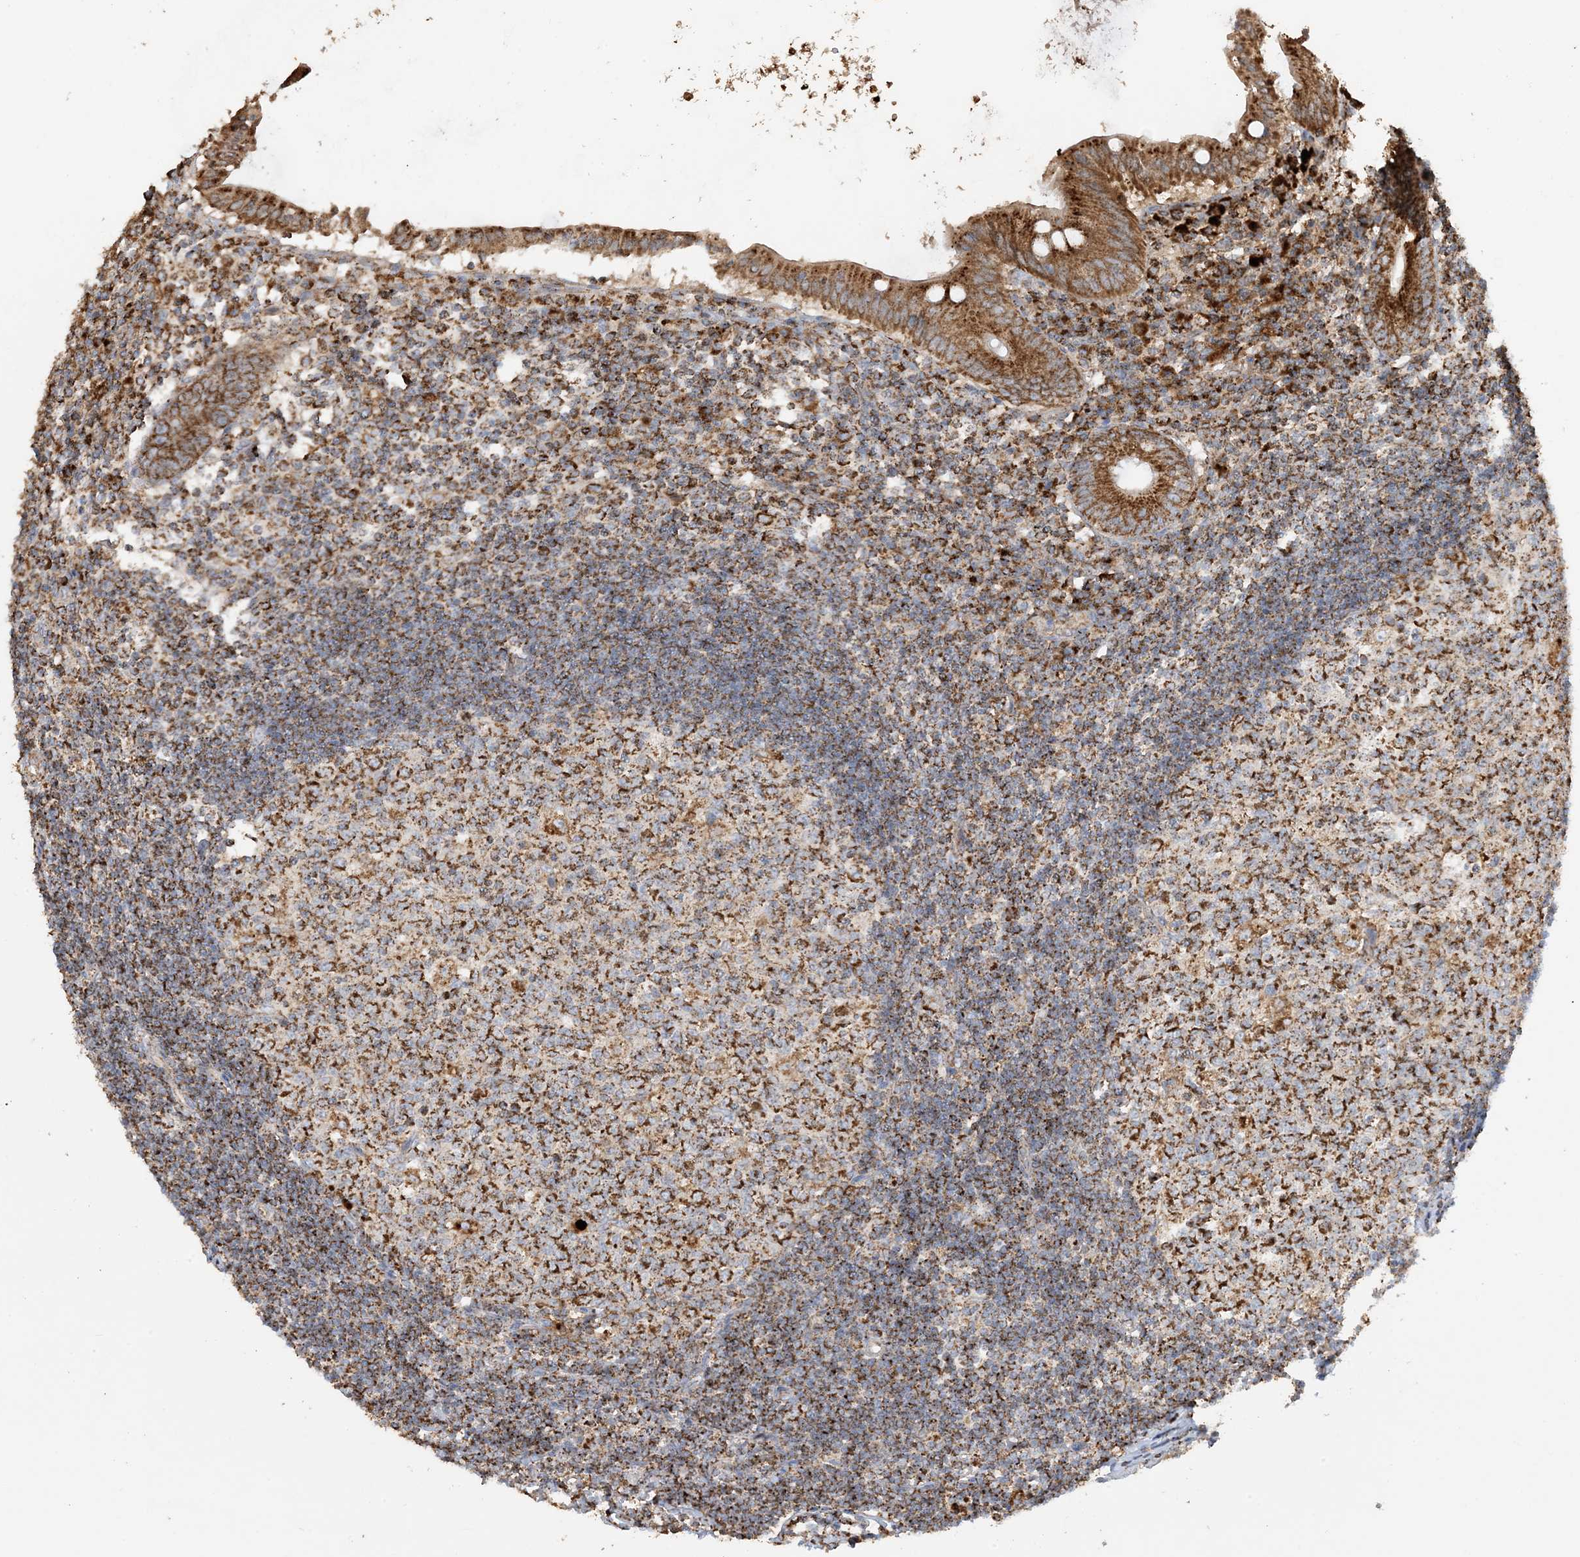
{"staining": {"intensity": "moderate", "quantity": ">75%", "location": "cytoplasmic/membranous"}, "tissue": "appendix", "cell_type": "Glandular cells", "image_type": "normal", "snomed": [{"axis": "morphology", "description": "Normal tissue, NOS"}, {"axis": "topography", "description": "Appendix"}], "caption": "Approximately >75% of glandular cells in normal human appendix exhibit moderate cytoplasmic/membranous protein expression as visualized by brown immunohistochemical staining.", "gene": "AGA", "patient": {"sex": "female", "age": 54}}